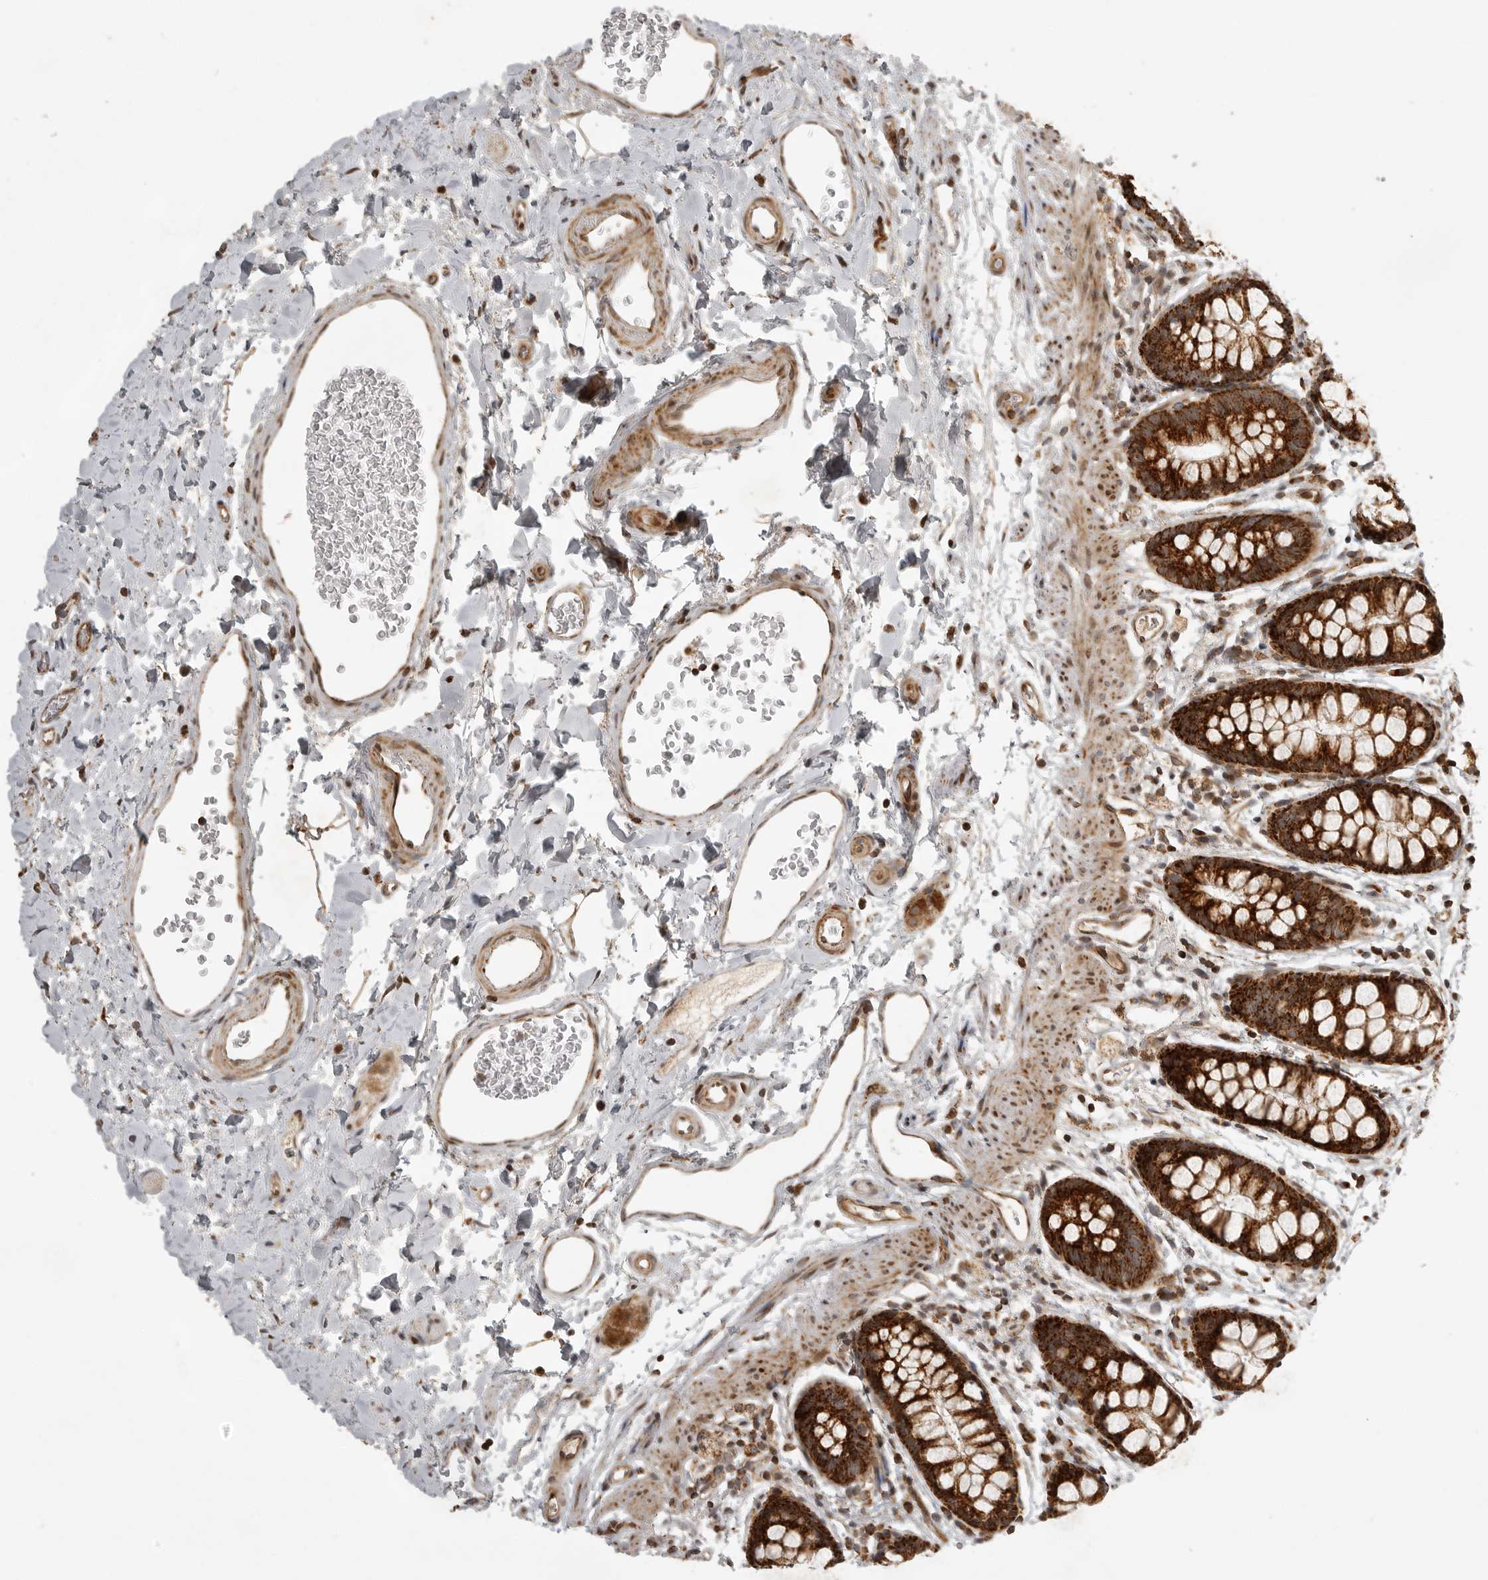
{"staining": {"intensity": "strong", "quantity": ">75%", "location": "cytoplasmic/membranous"}, "tissue": "rectum", "cell_type": "Glandular cells", "image_type": "normal", "snomed": [{"axis": "morphology", "description": "Normal tissue, NOS"}, {"axis": "topography", "description": "Rectum"}], "caption": "A photomicrograph of human rectum stained for a protein reveals strong cytoplasmic/membranous brown staining in glandular cells. (DAB = brown stain, brightfield microscopy at high magnification).", "gene": "NARS2", "patient": {"sex": "female", "age": 65}}